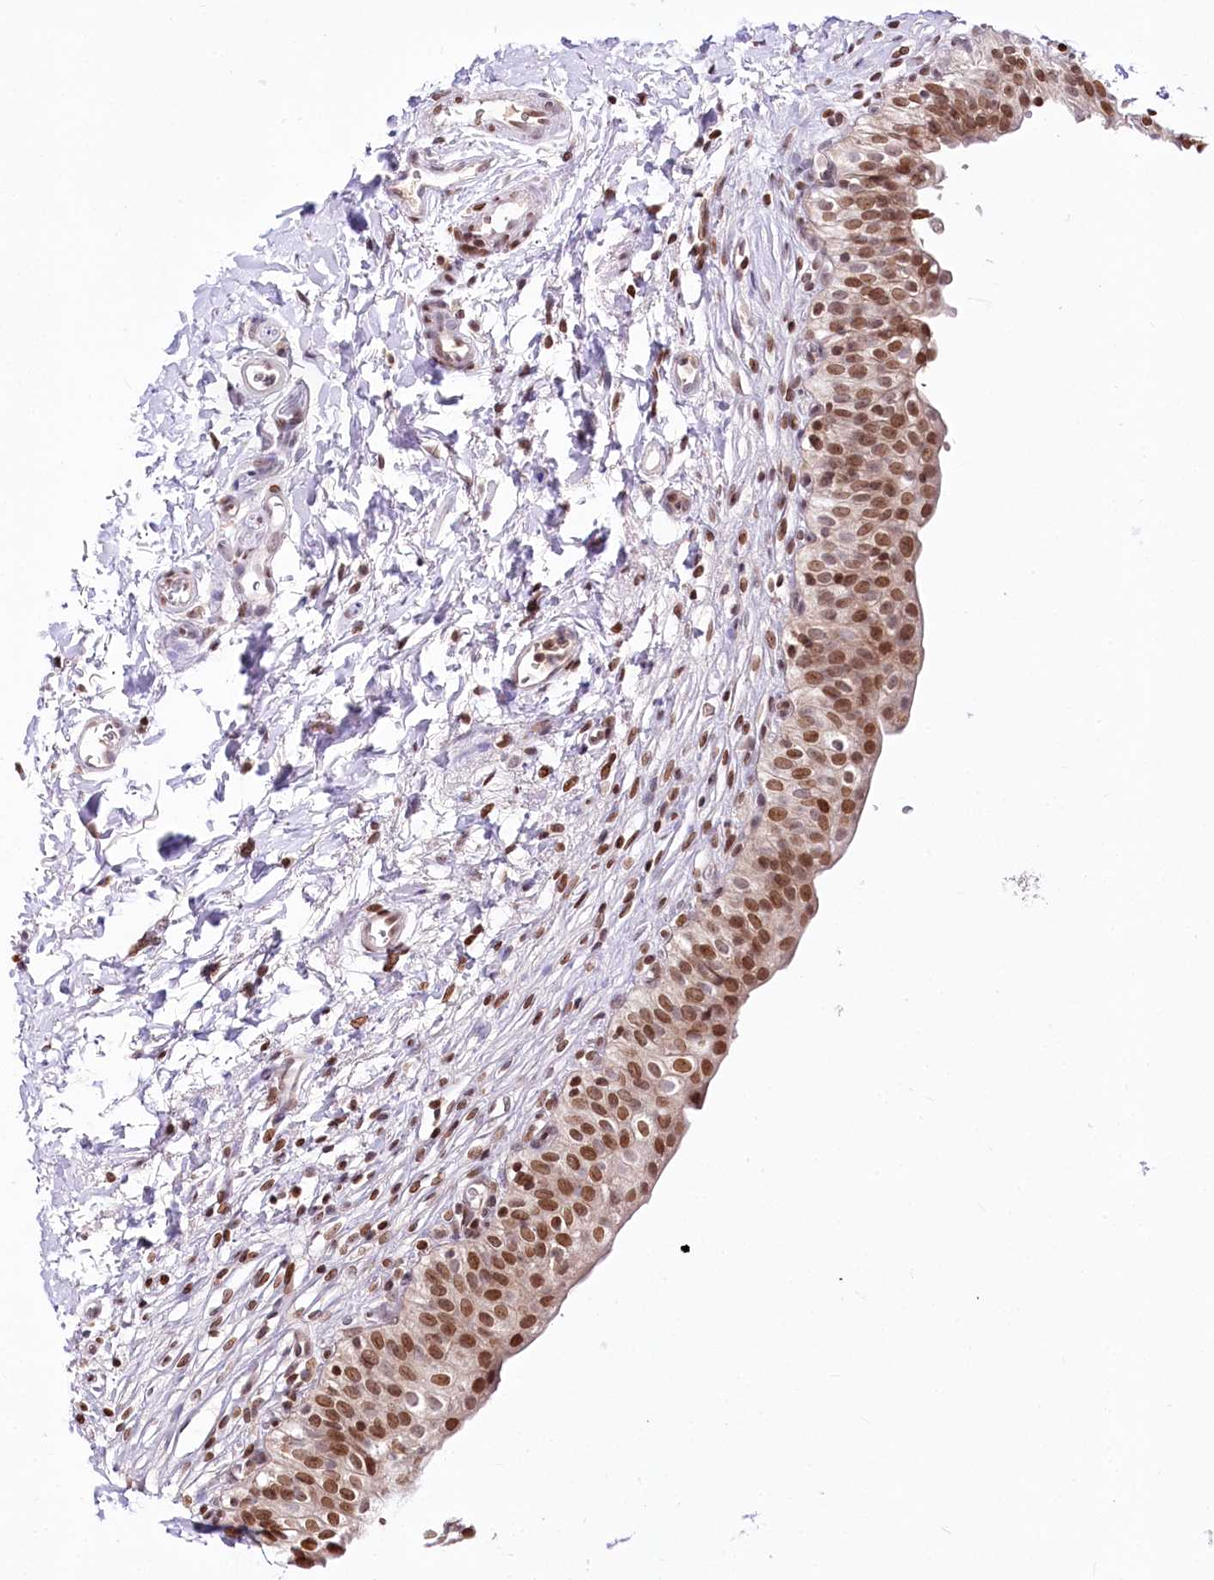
{"staining": {"intensity": "strong", "quantity": ">75%", "location": "nuclear"}, "tissue": "urinary bladder", "cell_type": "Urothelial cells", "image_type": "normal", "snomed": [{"axis": "morphology", "description": "Normal tissue, NOS"}, {"axis": "topography", "description": "Urinary bladder"}], "caption": "This photomicrograph shows IHC staining of benign urinary bladder, with high strong nuclear staining in about >75% of urothelial cells.", "gene": "ZFYVE27", "patient": {"sex": "male", "age": 55}}